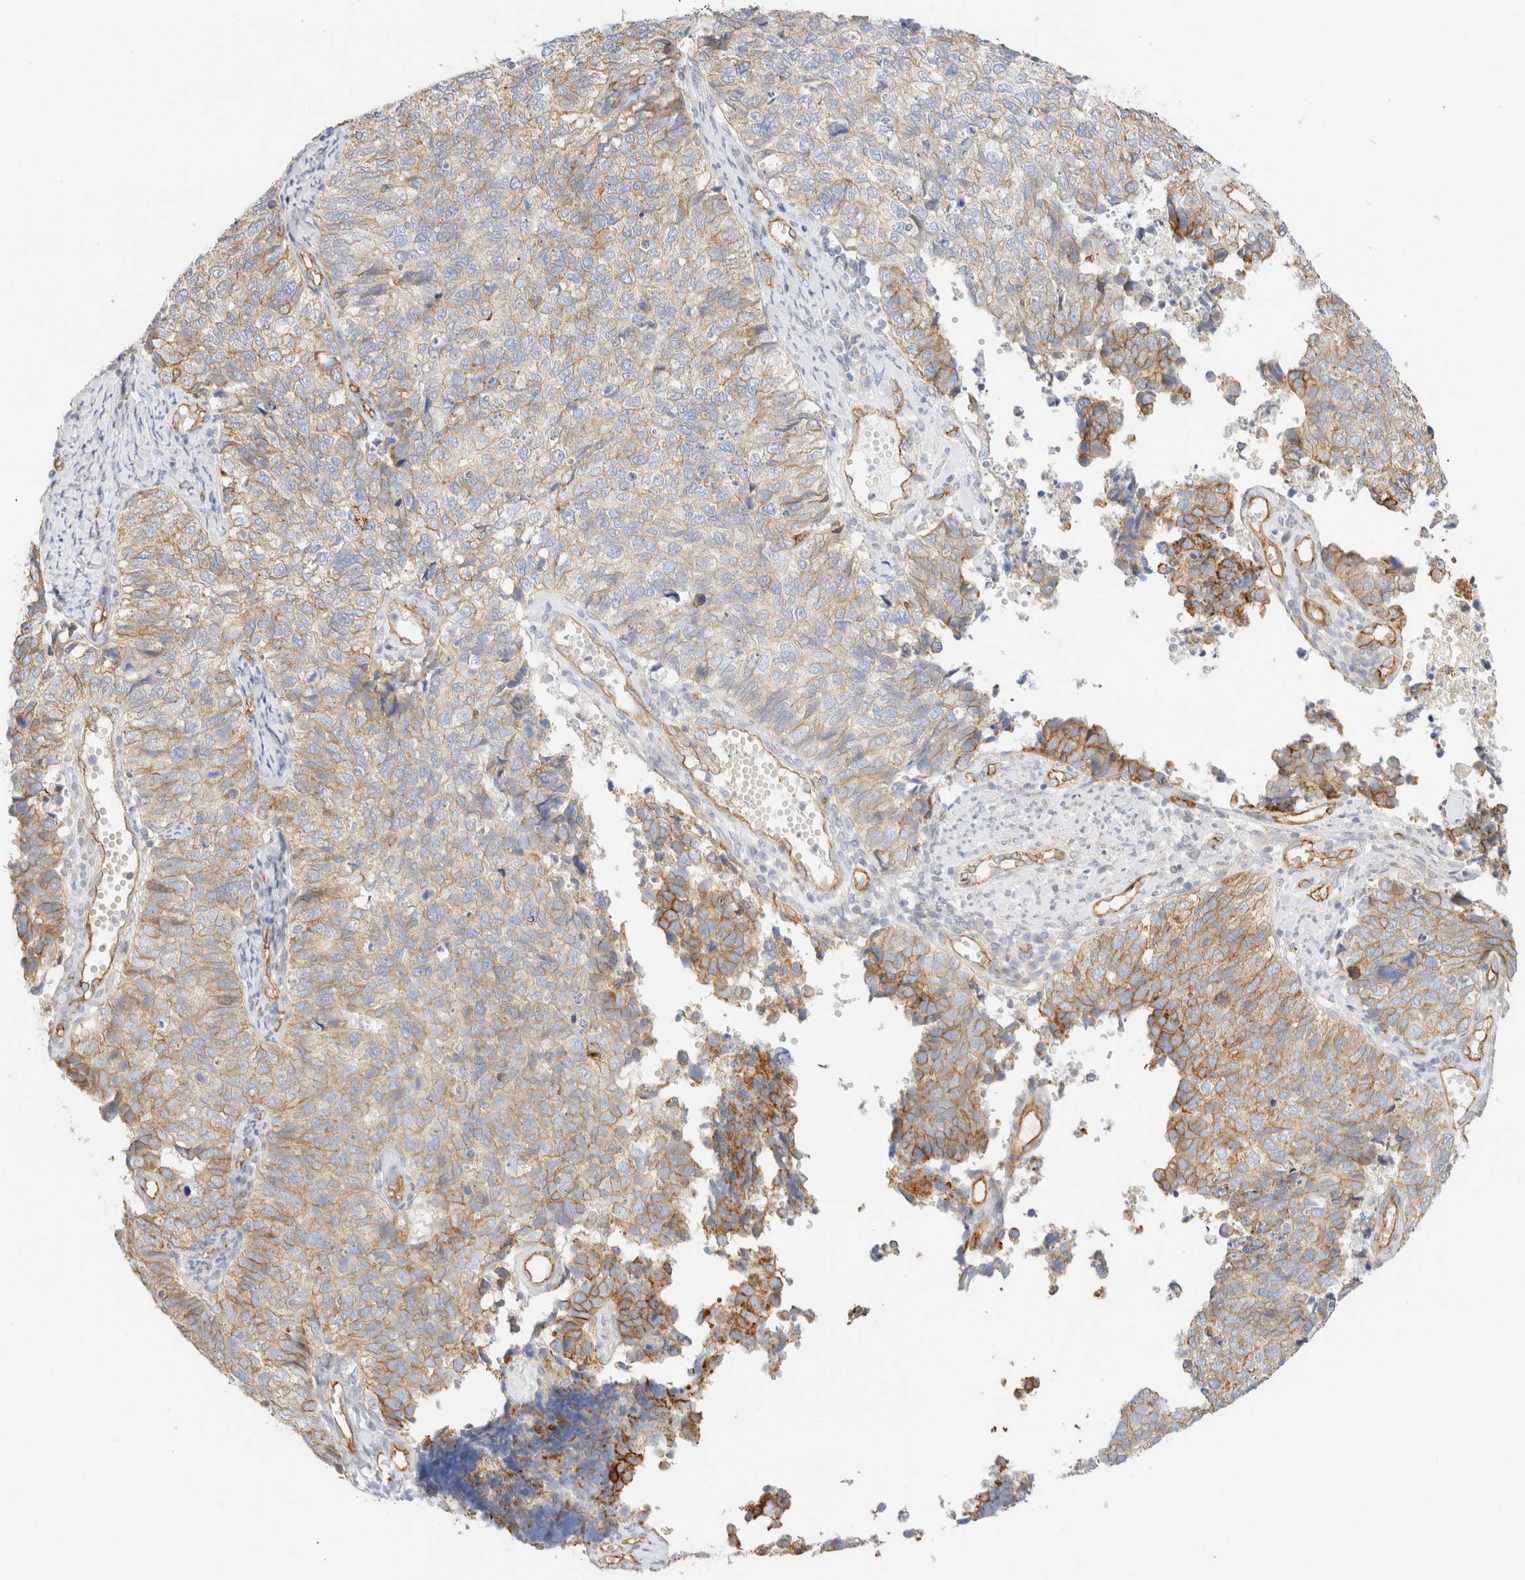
{"staining": {"intensity": "weak", "quantity": ">75%", "location": "cytoplasmic/membranous"}, "tissue": "cervical cancer", "cell_type": "Tumor cells", "image_type": "cancer", "snomed": [{"axis": "morphology", "description": "Squamous cell carcinoma, NOS"}, {"axis": "topography", "description": "Cervix"}], "caption": "High-power microscopy captured an IHC photomicrograph of cervical squamous cell carcinoma, revealing weak cytoplasmic/membranous expression in approximately >75% of tumor cells.", "gene": "CYB5R4", "patient": {"sex": "female", "age": 63}}